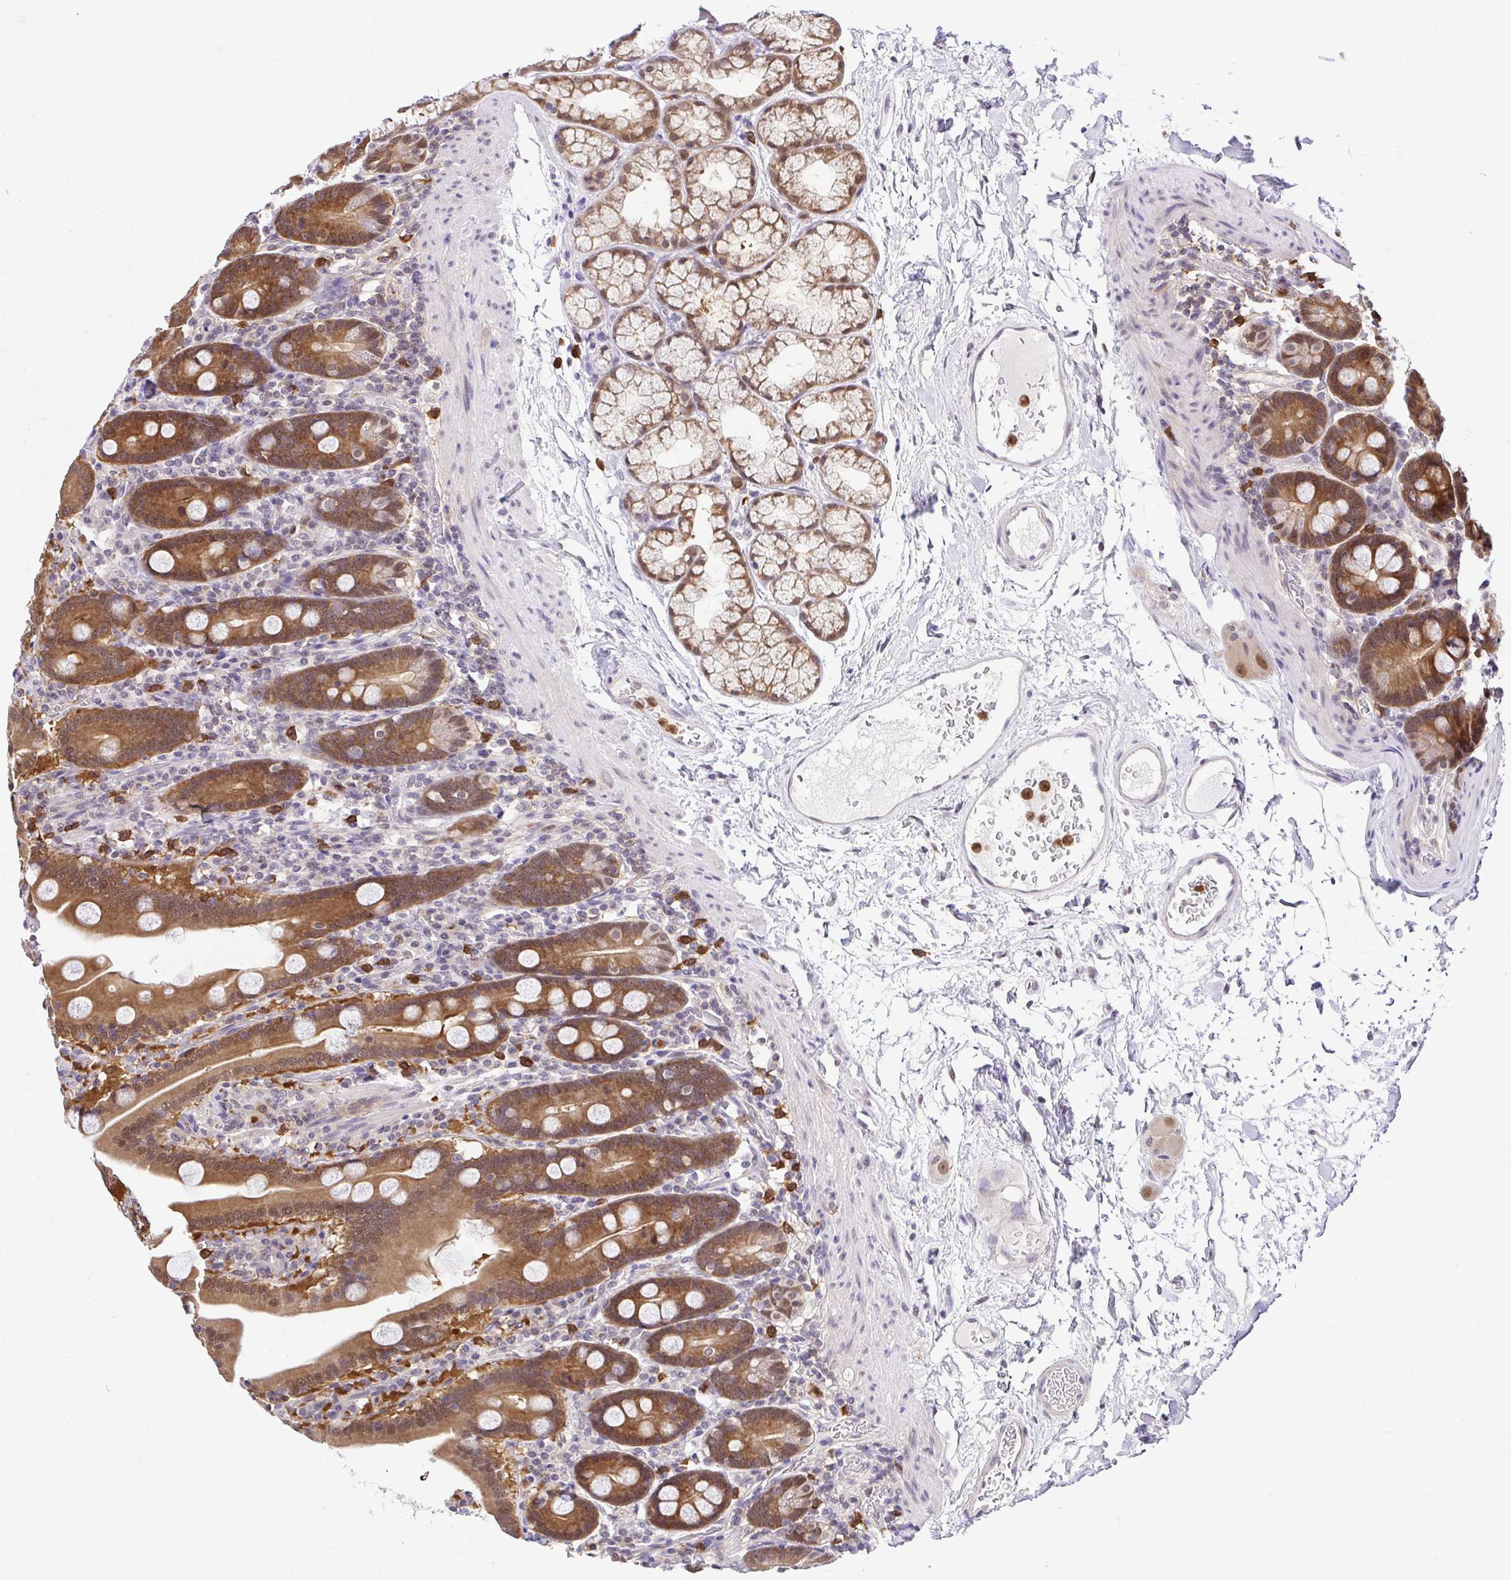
{"staining": {"intensity": "moderate", "quantity": ">75%", "location": "cytoplasmic/membranous,nuclear"}, "tissue": "duodenum", "cell_type": "Glandular cells", "image_type": "normal", "snomed": [{"axis": "morphology", "description": "Normal tissue, NOS"}, {"axis": "topography", "description": "Duodenum"}], "caption": "An immunohistochemistry image of normal tissue is shown. Protein staining in brown highlights moderate cytoplasmic/membranous,nuclear positivity in duodenum within glandular cells.", "gene": "PIN4", "patient": {"sex": "male", "age": 55}}